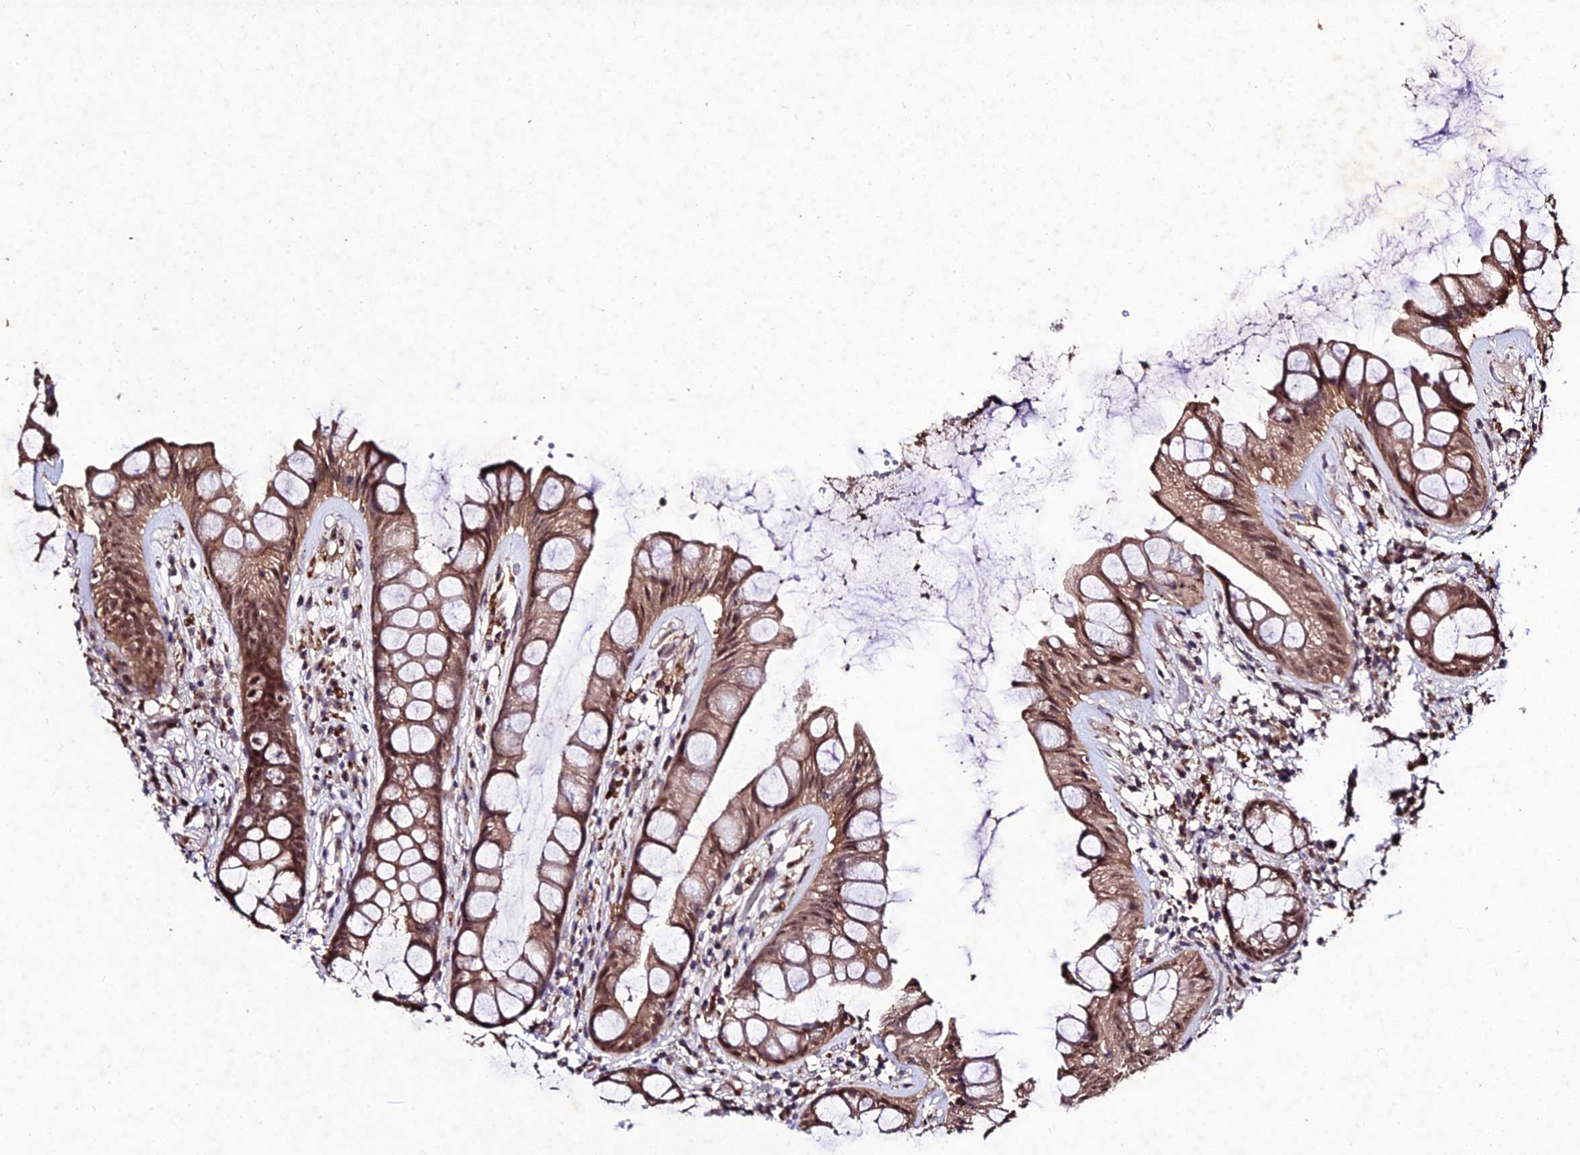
{"staining": {"intensity": "moderate", "quantity": ">75%", "location": "cytoplasmic/membranous,nuclear"}, "tissue": "rectum", "cell_type": "Glandular cells", "image_type": "normal", "snomed": [{"axis": "morphology", "description": "Normal tissue, NOS"}, {"axis": "topography", "description": "Rectum"}], "caption": "This micrograph shows immunohistochemistry staining of benign rectum, with medium moderate cytoplasmic/membranous,nuclear expression in about >75% of glandular cells.", "gene": "ZNF766", "patient": {"sex": "male", "age": 74}}